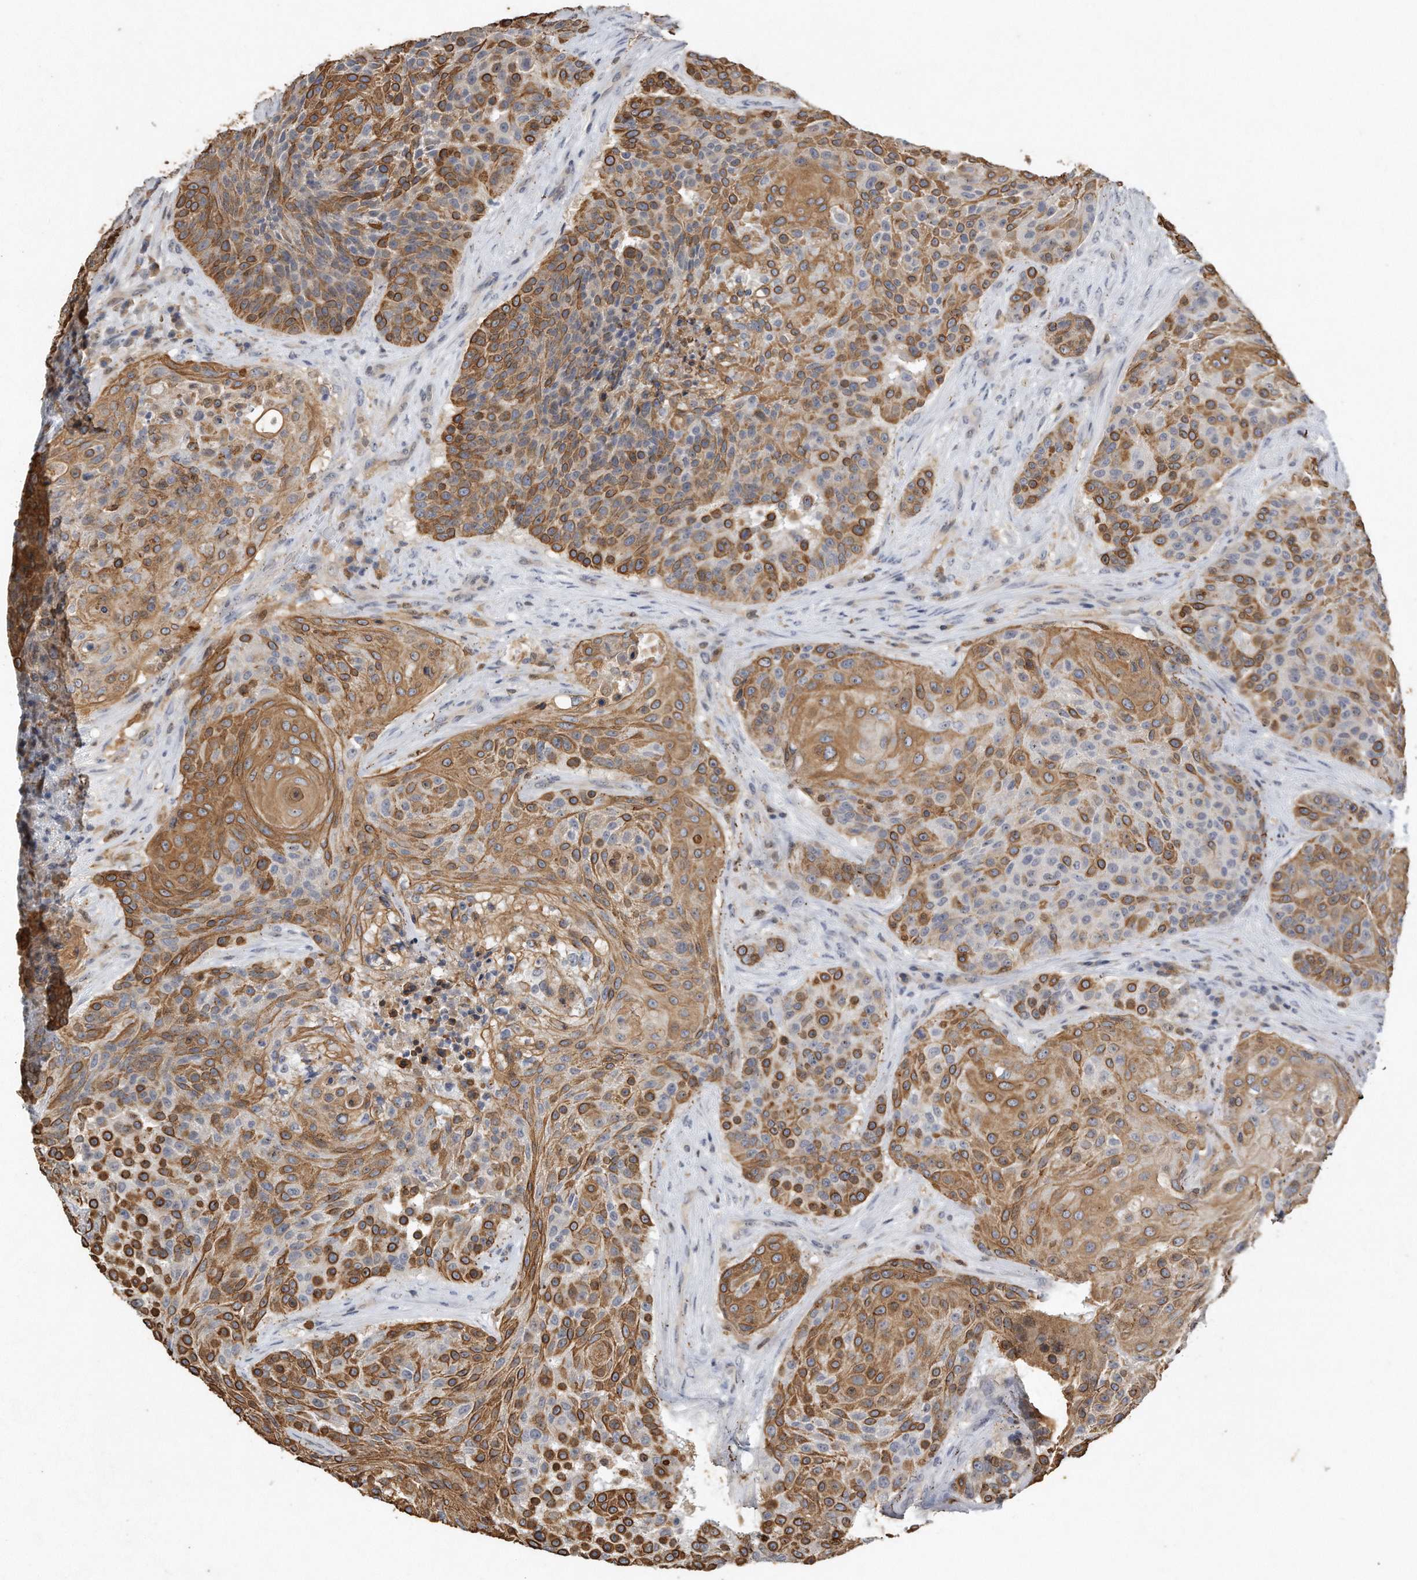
{"staining": {"intensity": "moderate", "quantity": ">75%", "location": "cytoplasmic/membranous"}, "tissue": "urothelial cancer", "cell_type": "Tumor cells", "image_type": "cancer", "snomed": [{"axis": "morphology", "description": "Urothelial carcinoma, High grade"}, {"axis": "topography", "description": "Urinary bladder"}], "caption": "A histopathology image of human high-grade urothelial carcinoma stained for a protein demonstrates moderate cytoplasmic/membranous brown staining in tumor cells. Immunohistochemistry stains the protein of interest in brown and the nuclei are stained blue.", "gene": "CAMK1", "patient": {"sex": "female", "age": 63}}